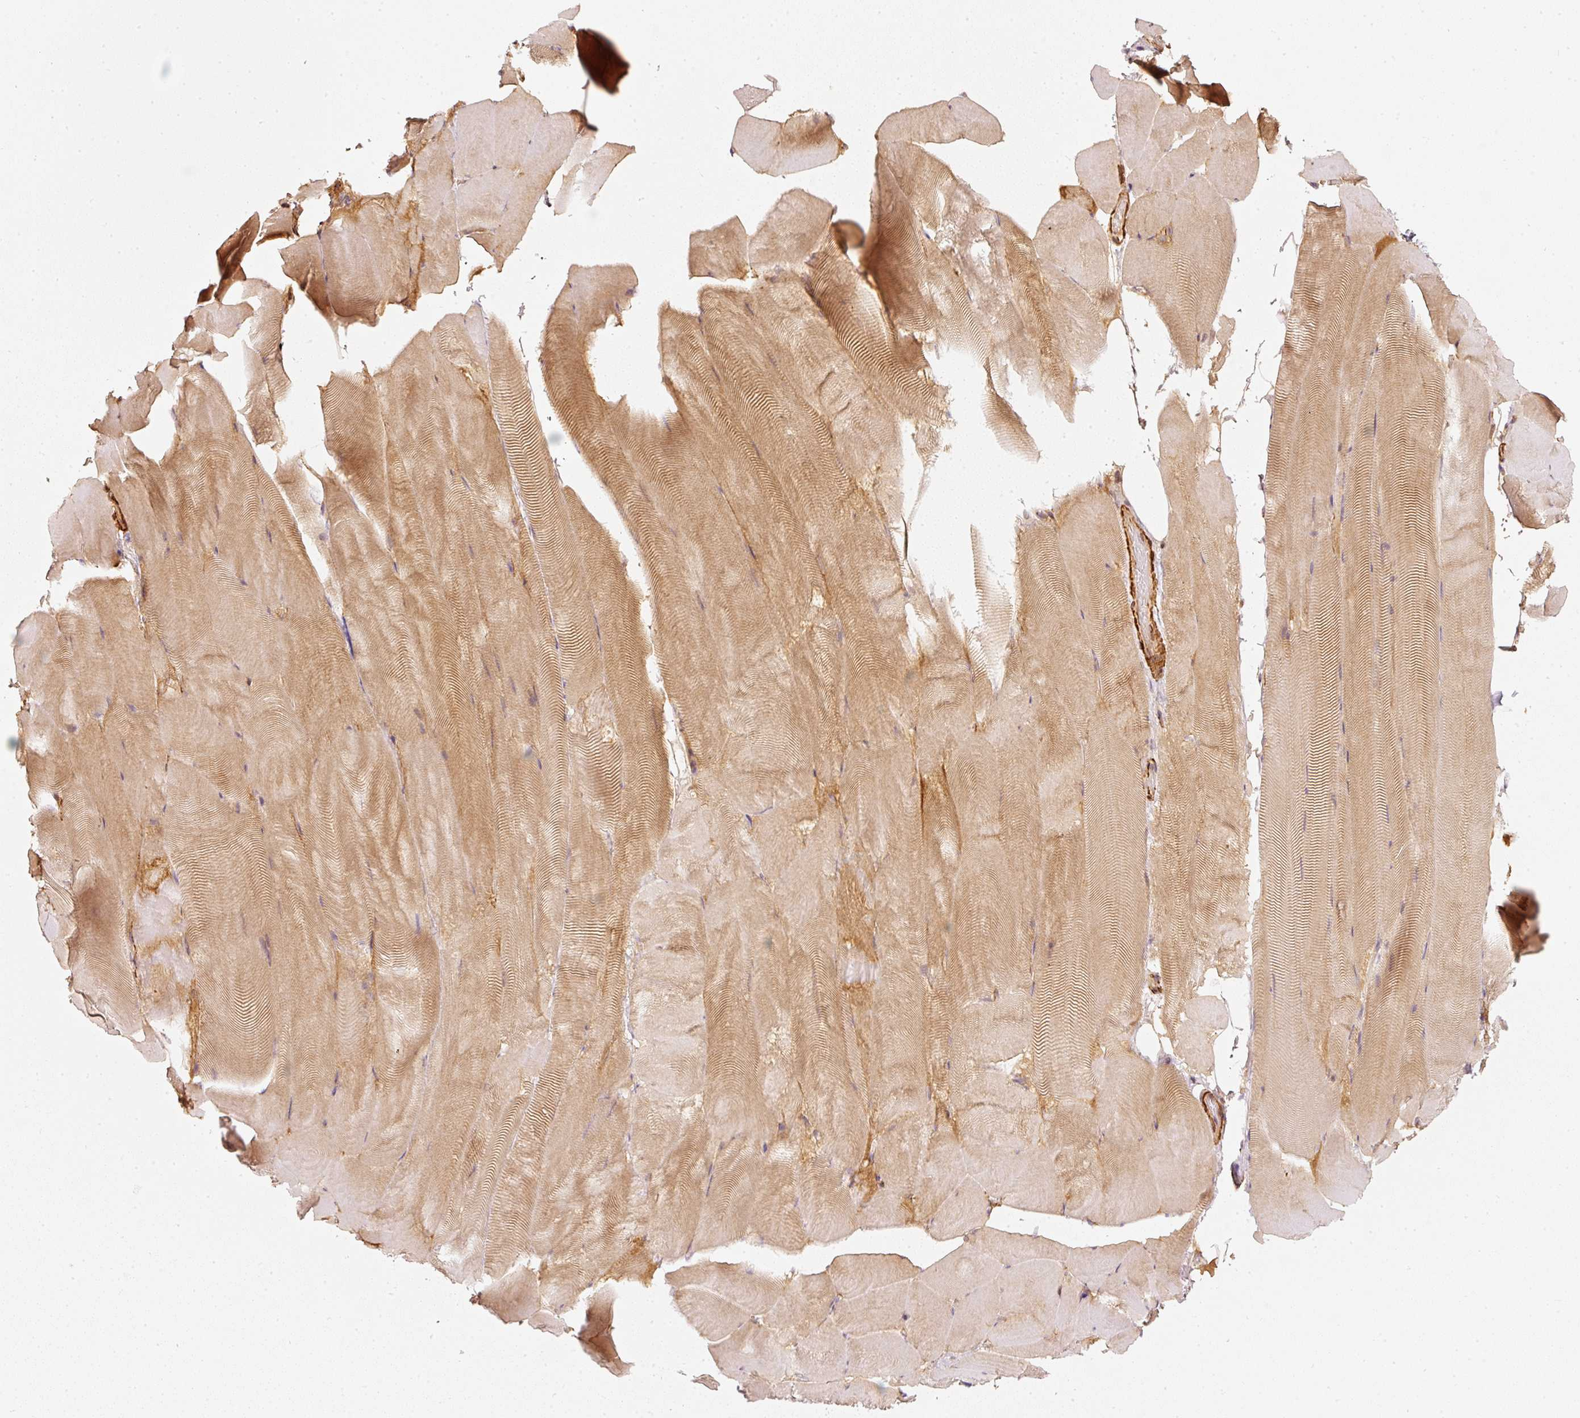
{"staining": {"intensity": "moderate", "quantity": ">75%", "location": "cytoplasmic/membranous"}, "tissue": "skeletal muscle", "cell_type": "Myocytes", "image_type": "normal", "snomed": [{"axis": "morphology", "description": "Normal tissue, NOS"}, {"axis": "topography", "description": "Skeletal muscle"}], "caption": "Immunohistochemistry (IHC) of normal human skeletal muscle displays medium levels of moderate cytoplasmic/membranous staining in approximately >75% of myocytes.", "gene": "PSMD1", "patient": {"sex": "female", "age": 64}}